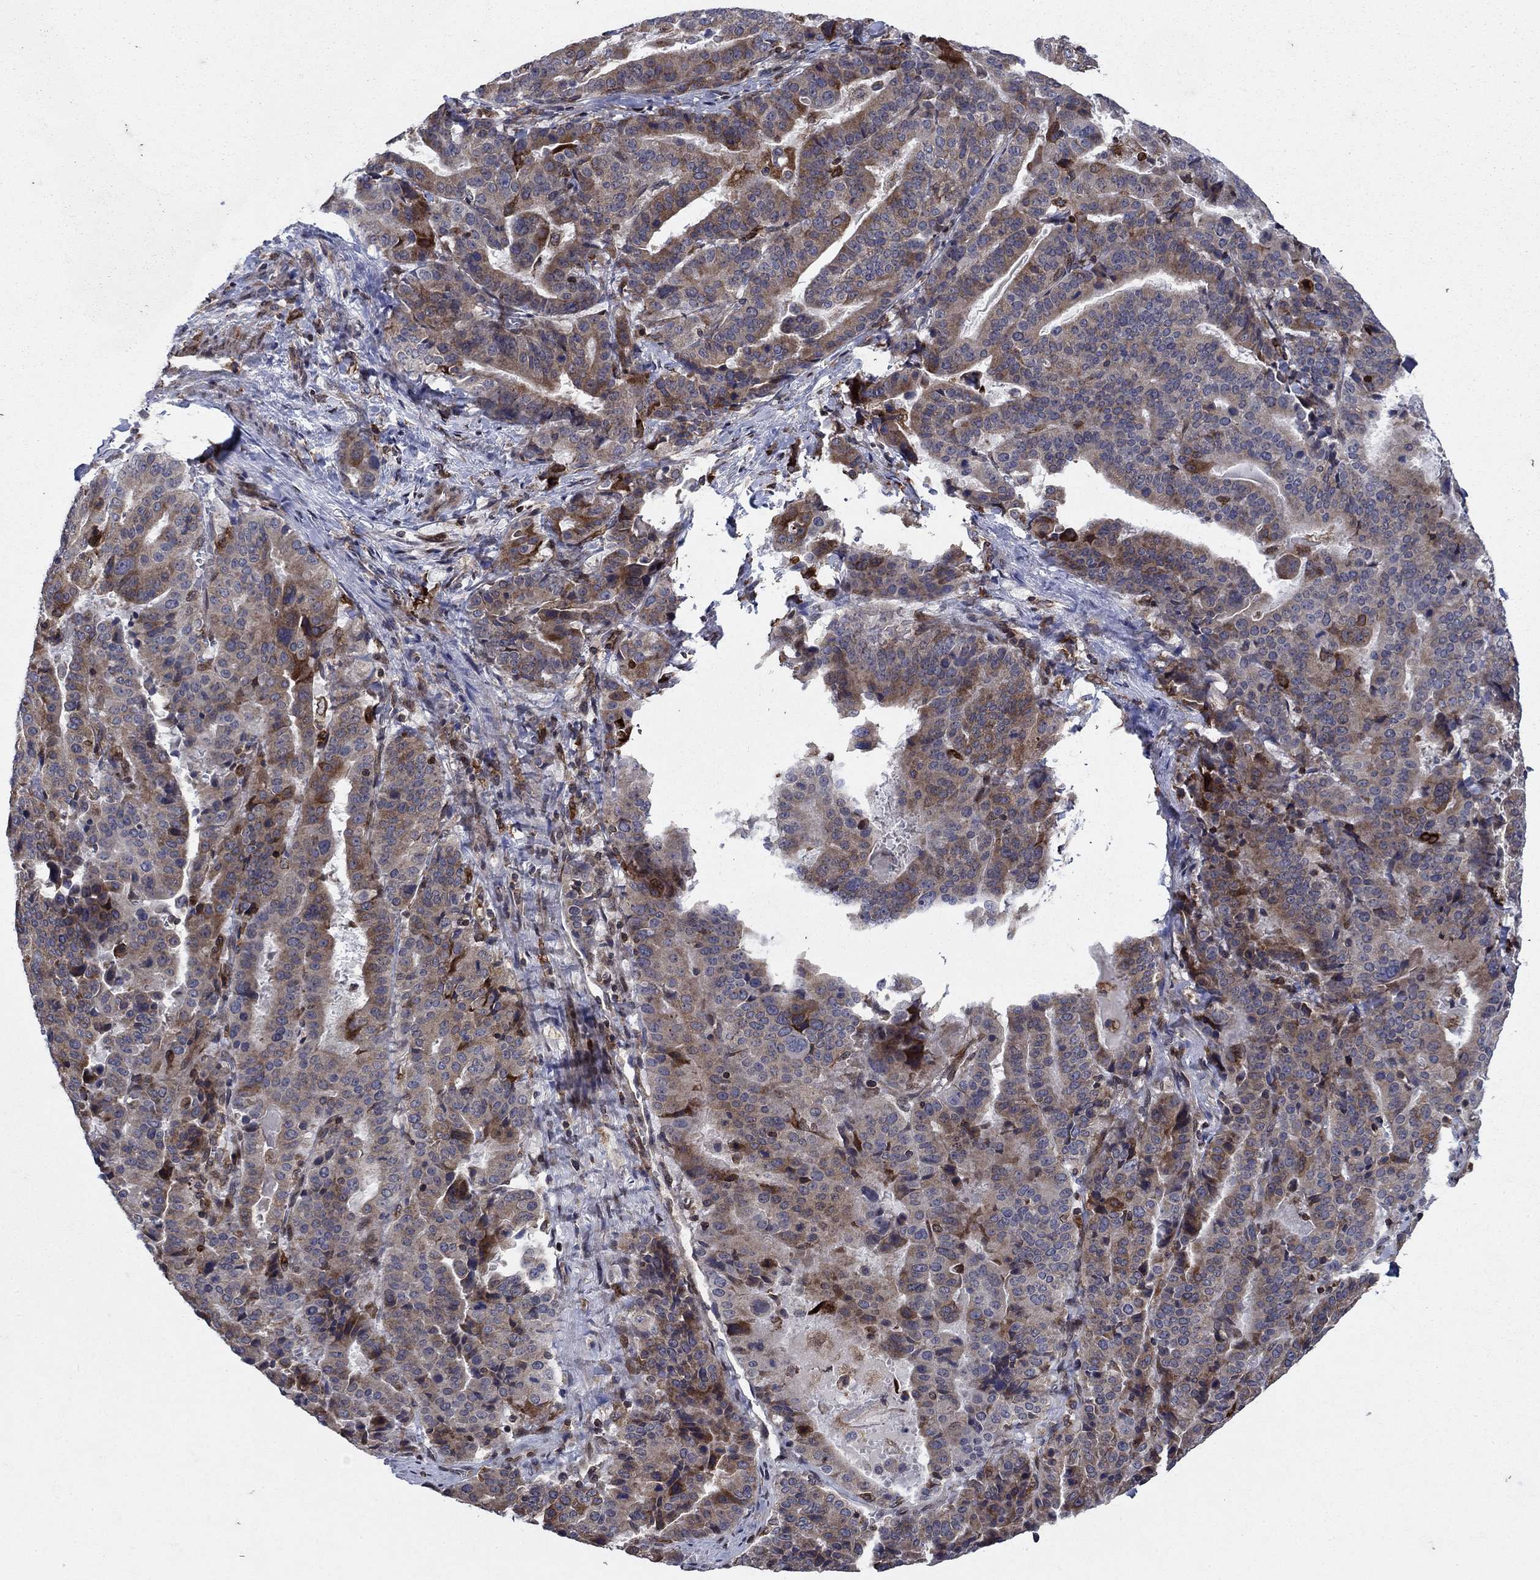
{"staining": {"intensity": "strong", "quantity": "<25%", "location": "cytoplasmic/membranous"}, "tissue": "stomach cancer", "cell_type": "Tumor cells", "image_type": "cancer", "snomed": [{"axis": "morphology", "description": "Adenocarcinoma, NOS"}, {"axis": "topography", "description": "Stomach"}], "caption": "Approximately <25% of tumor cells in human adenocarcinoma (stomach) show strong cytoplasmic/membranous protein positivity as visualized by brown immunohistochemical staining.", "gene": "DHRS7", "patient": {"sex": "male", "age": 48}}